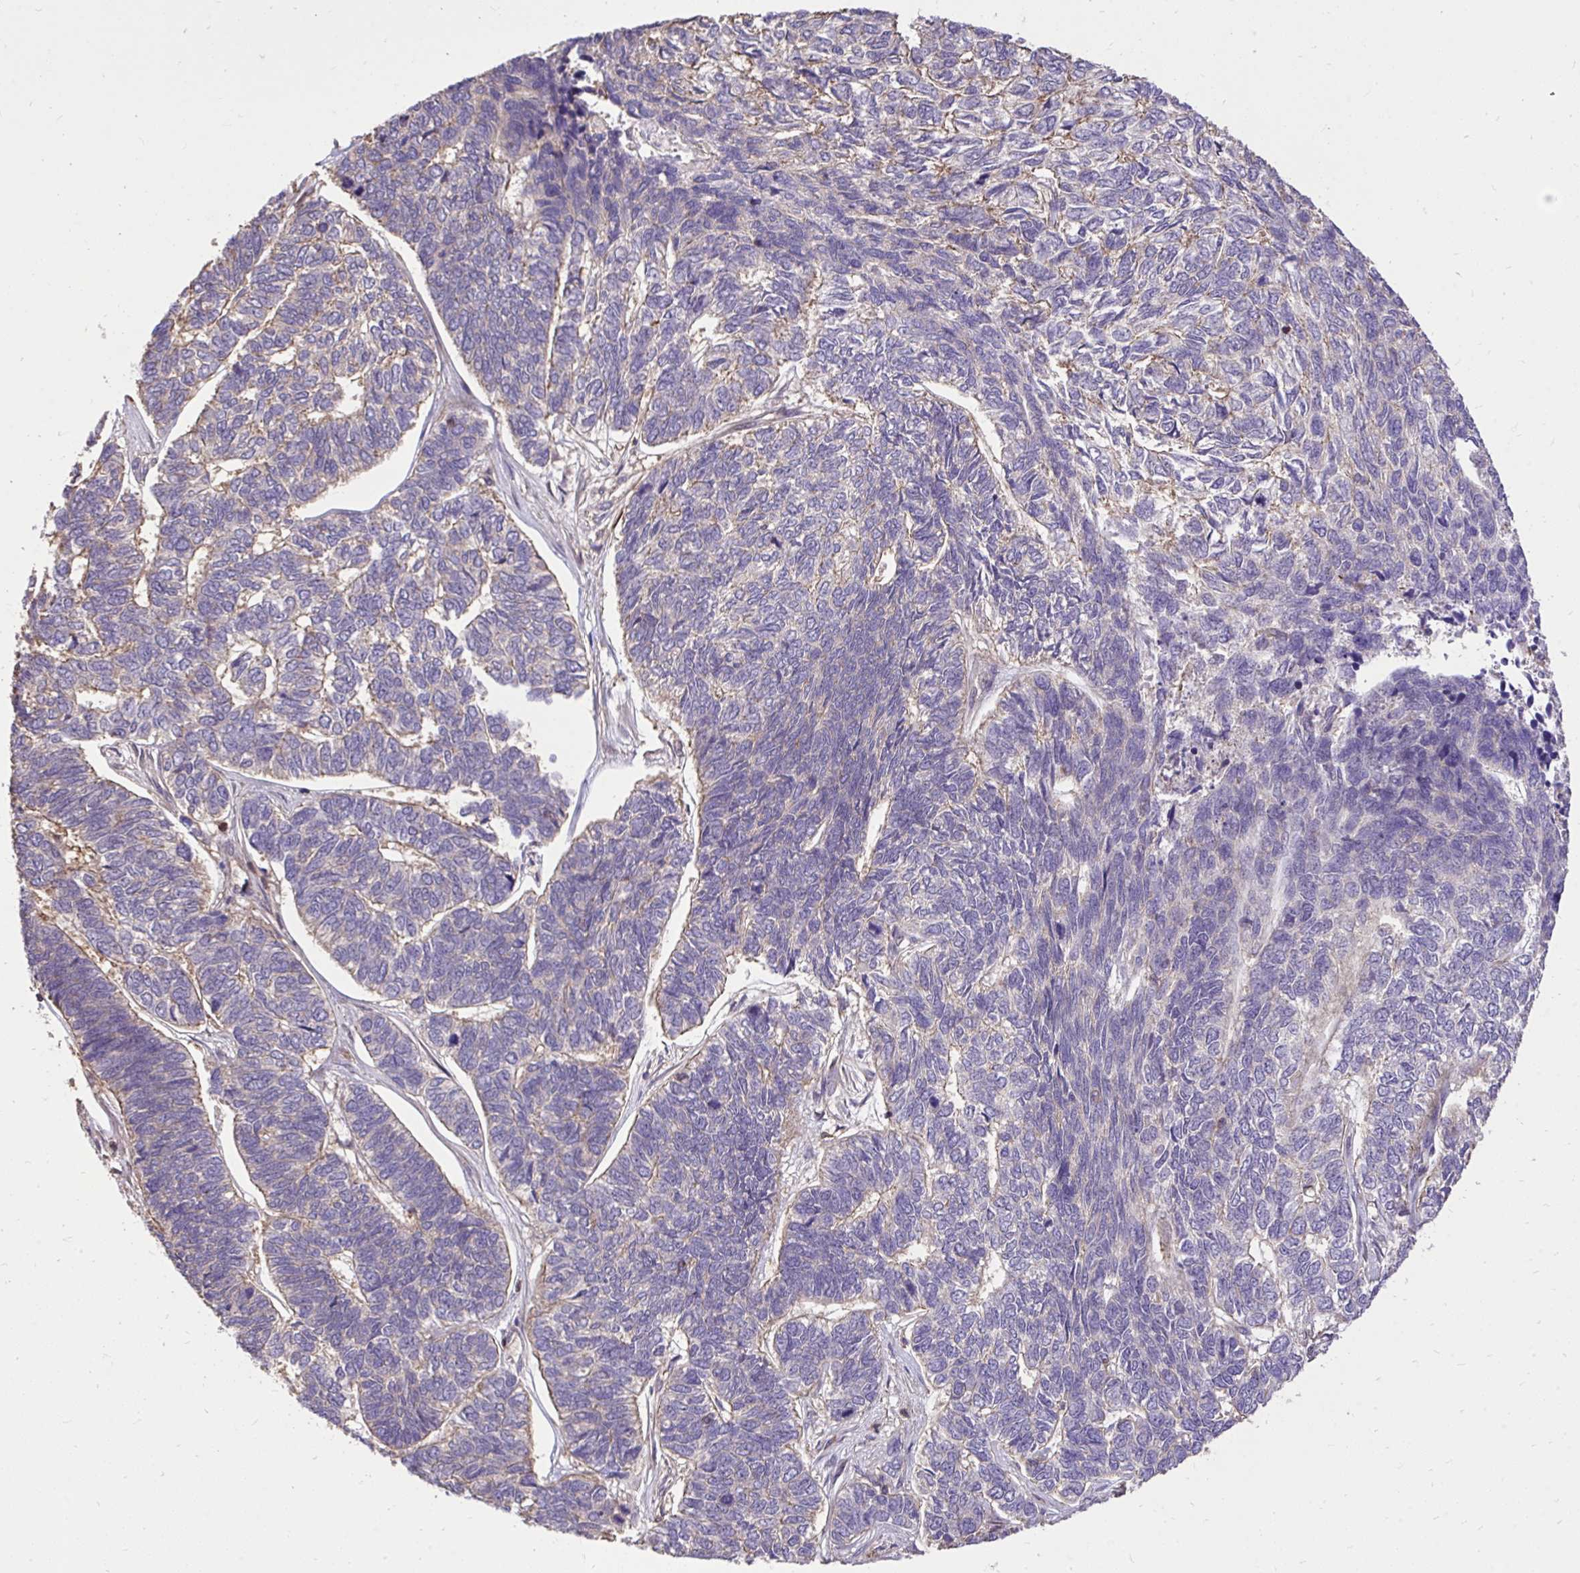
{"staining": {"intensity": "weak", "quantity": "<25%", "location": "cytoplasmic/membranous"}, "tissue": "skin cancer", "cell_type": "Tumor cells", "image_type": "cancer", "snomed": [{"axis": "morphology", "description": "Basal cell carcinoma"}, {"axis": "topography", "description": "Skin"}], "caption": "A histopathology image of basal cell carcinoma (skin) stained for a protein shows no brown staining in tumor cells.", "gene": "IGFL2", "patient": {"sex": "female", "age": 65}}